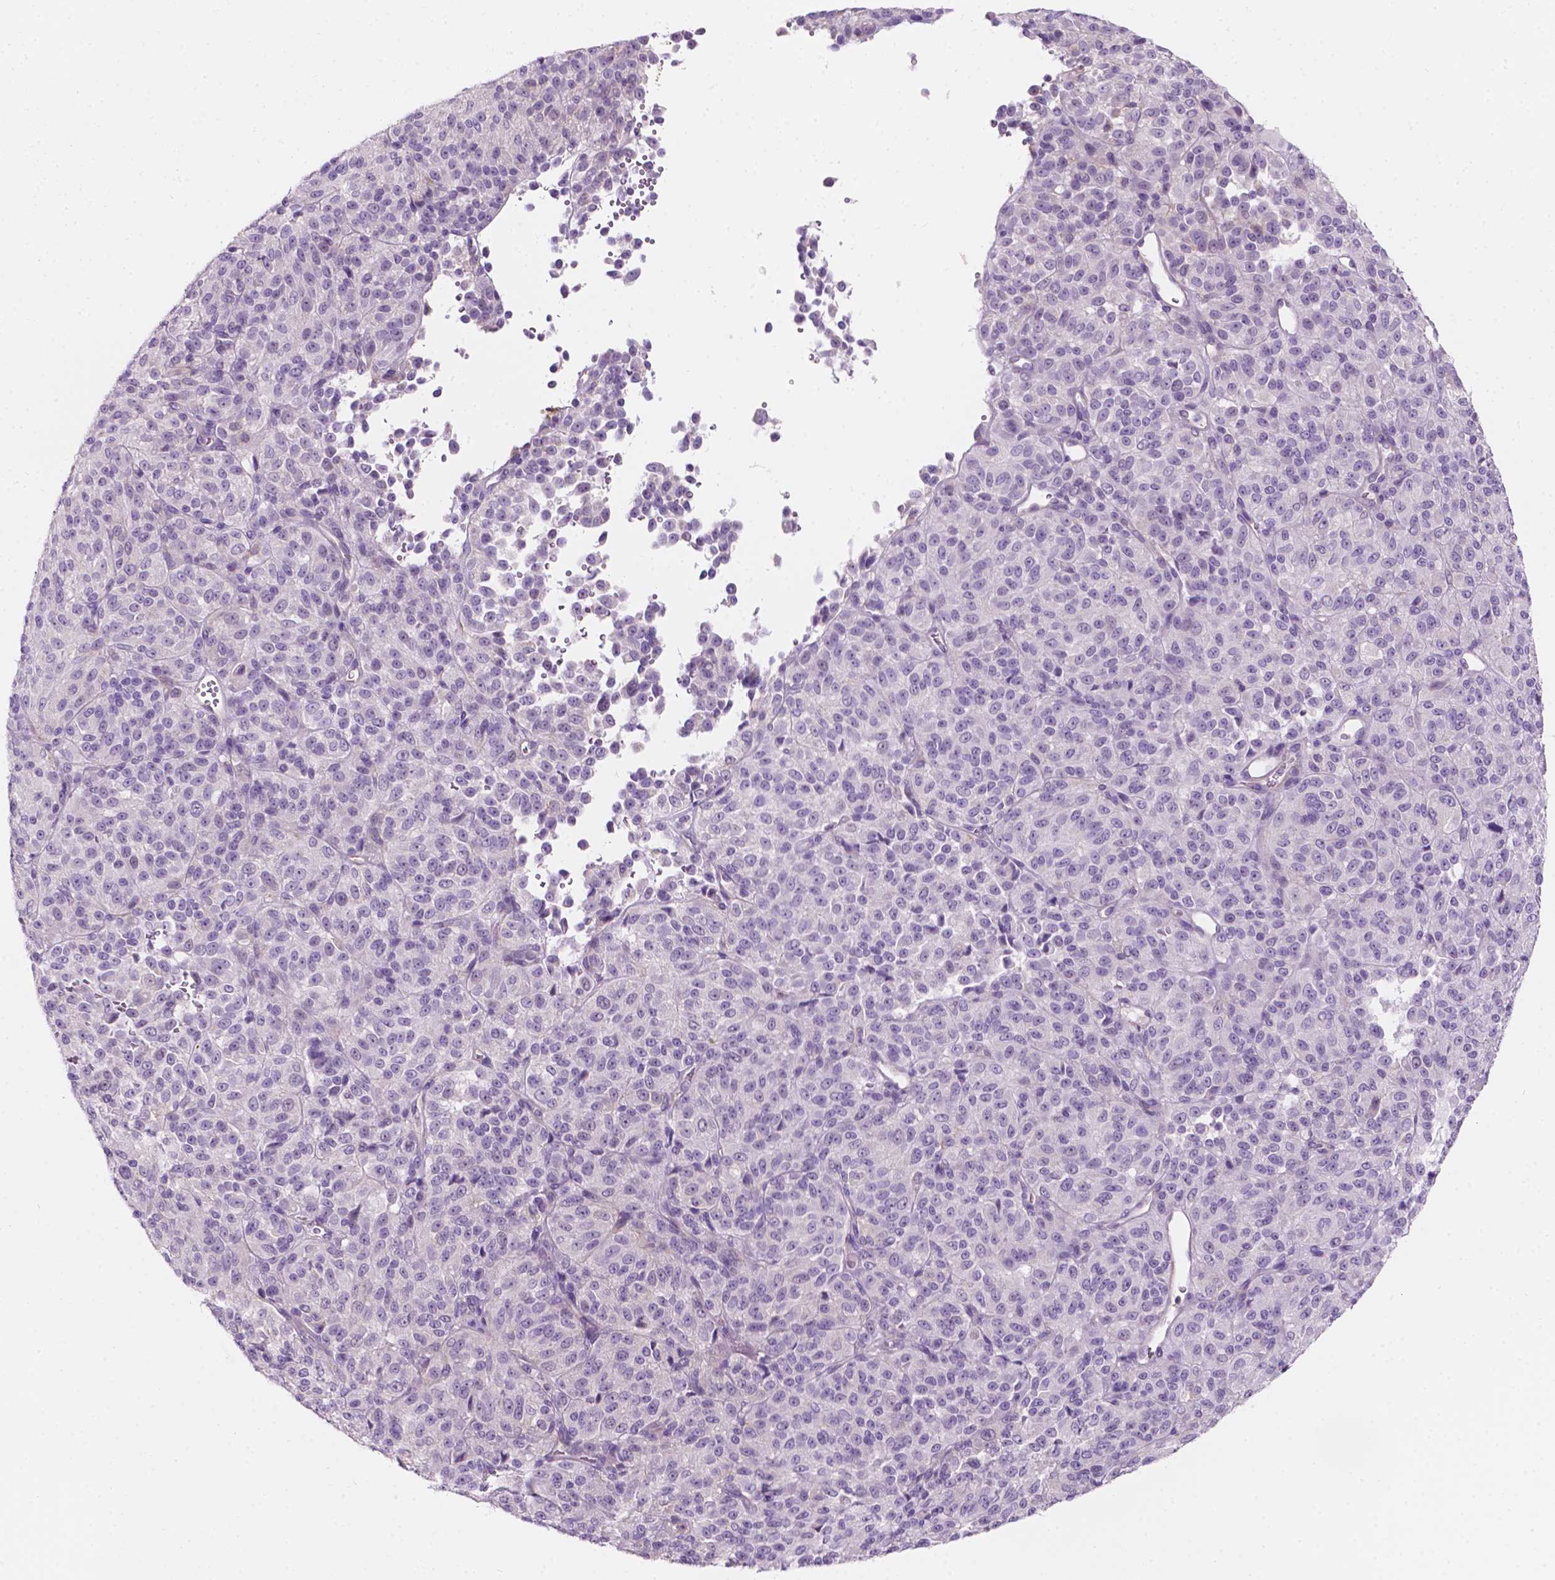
{"staining": {"intensity": "negative", "quantity": "none", "location": "none"}, "tissue": "melanoma", "cell_type": "Tumor cells", "image_type": "cancer", "snomed": [{"axis": "morphology", "description": "Malignant melanoma, Metastatic site"}, {"axis": "topography", "description": "Brain"}], "caption": "Histopathology image shows no protein expression in tumor cells of malignant melanoma (metastatic site) tissue.", "gene": "NOS1AP", "patient": {"sex": "female", "age": 56}}